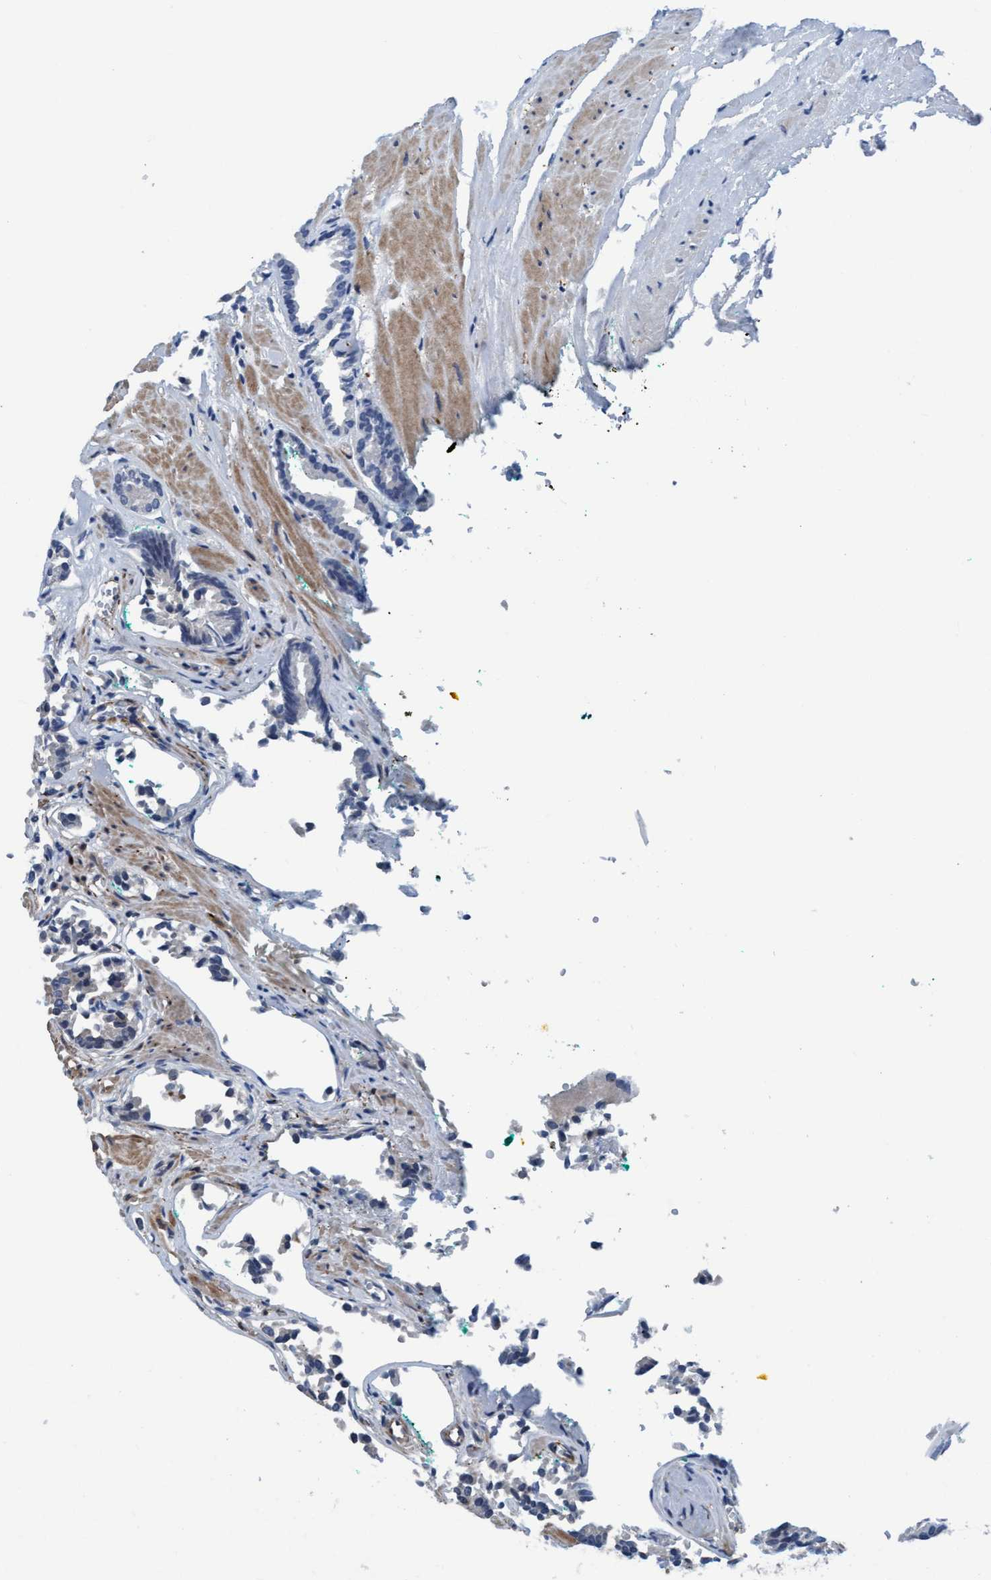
{"staining": {"intensity": "negative", "quantity": "none", "location": "none"}, "tissue": "prostate cancer", "cell_type": "Tumor cells", "image_type": "cancer", "snomed": [{"axis": "morphology", "description": "Adenocarcinoma, Low grade"}, {"axis": "topography", "description": "Prostate"}], "caption": "Micrograph shows no significant protein staining in tumor cells of low-grade adenocarcinoma (prostate).", "gene": "NMT1", "patient": {"sex": "male", "age": 51}}